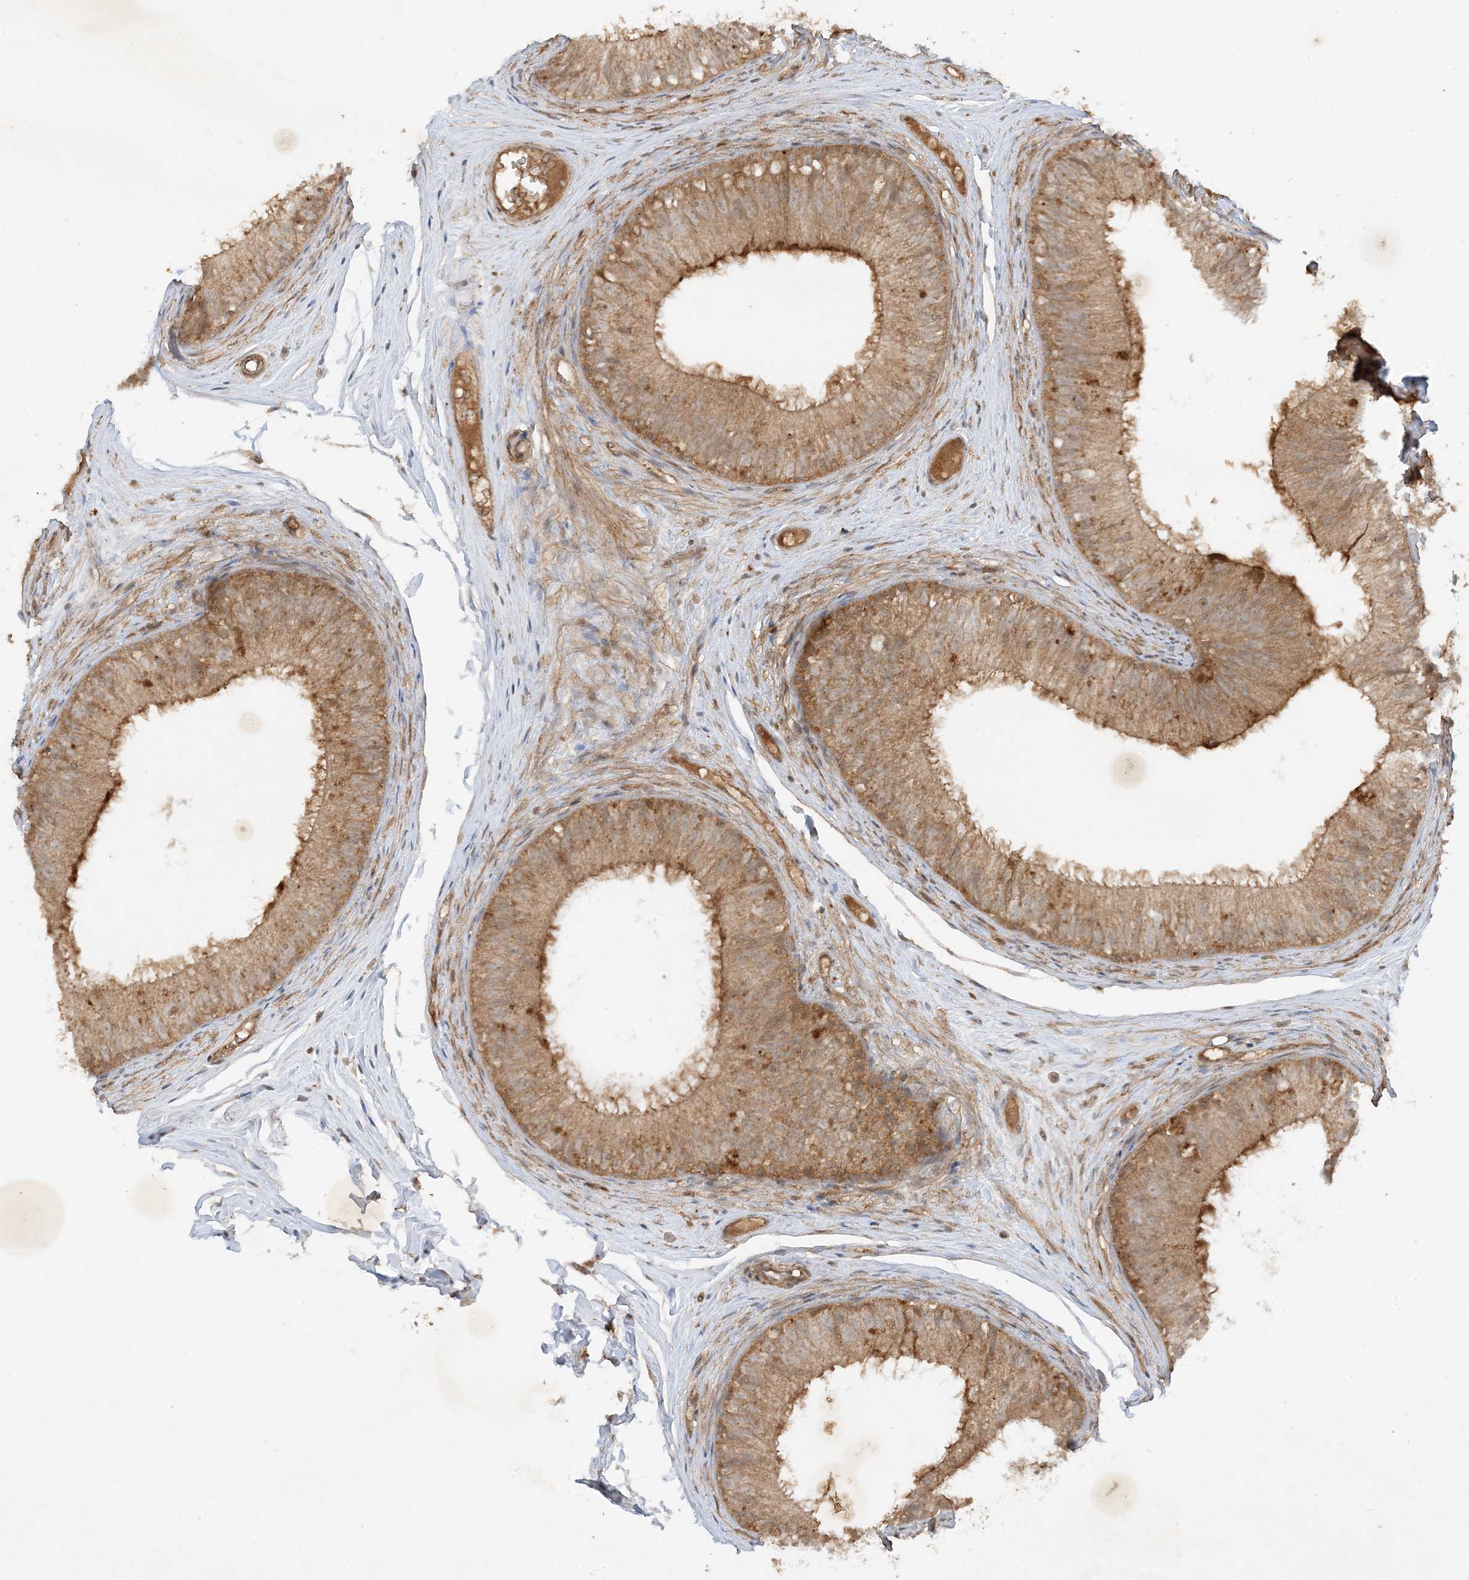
{"staining": {"intensity": "weak", "quantity": ">75%", "location": "cytoplasmic/membranous"}, "tissue": "epididymis", "cell_type": "Glandular cells", "image_type": "normal", "snomed": [{"axis": "morphology", "description": "Normal tissue, NOS"}, {"axis": "morphology", "description": "Seminoma in situ"}, {"axis": "topography", "description": "Testis"}, {"axis": "topography", "description": "Epididymis"}], "caption": "High-magnification brightfield microscopy of benign epididymis stained with DAB (3,3'-diaminobenzidine) (brown) and counterstained with hematoxylin (blue). glandular cells exhibit weak cytoplasmic/membranous staining is appreciated in approximately>75% of cells. The staining was performed using DAB (3,3'-diaminobenzidine), with brown indicating positive protein expression. Nuclei are stained blue with hematoxylin.", "gene": "XRN1", "patient": {"sex": "male", "age": 28}}